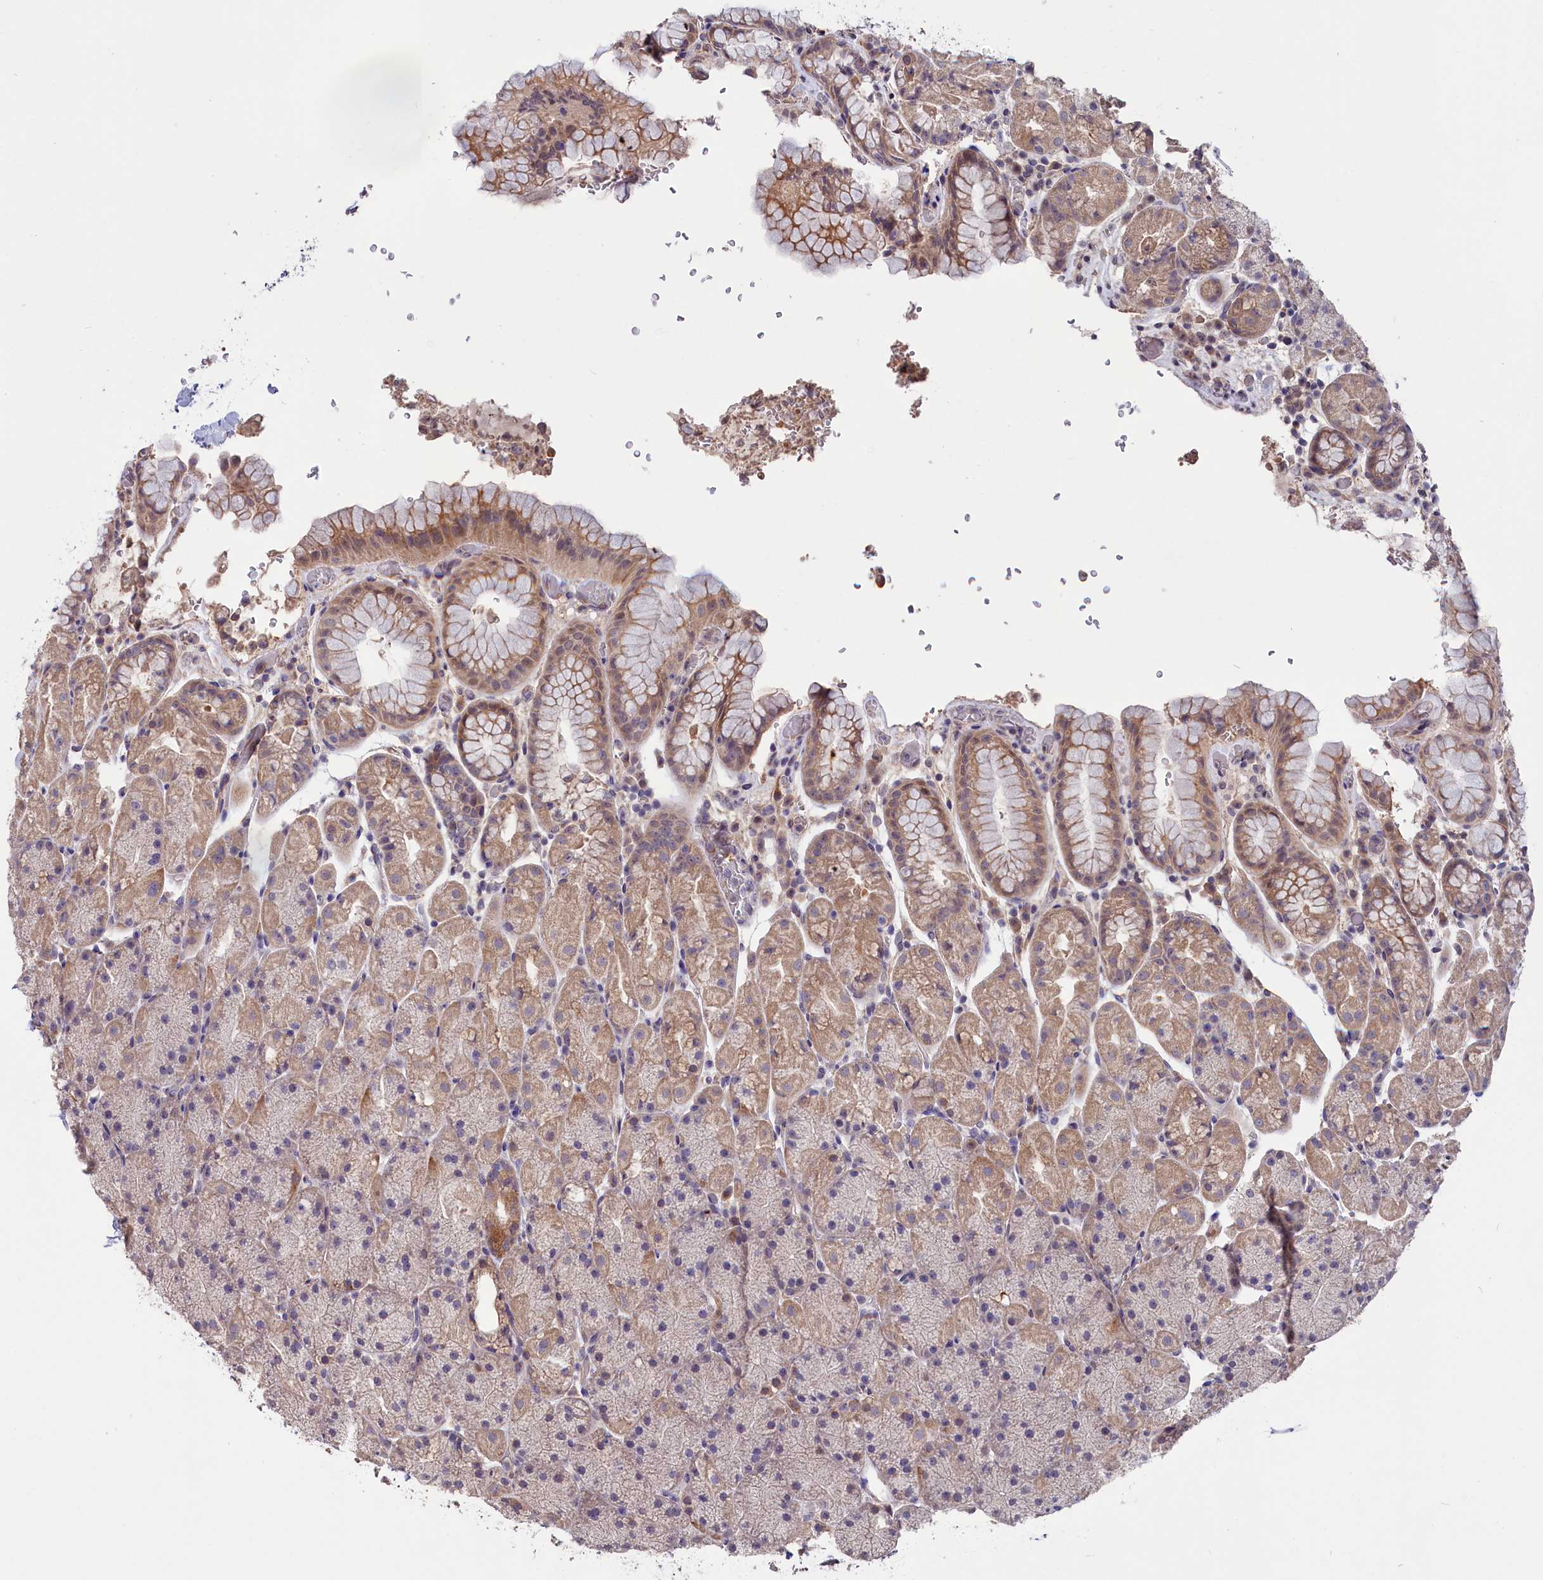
{"staining": {"intensity": "weak", "quantity": "25%-75%", "location": "cytoplasmic/membranous"}, "tissue": "stomach", "cell_type": "Glandular cells", "image_type": "normal", "snomed": [{"axis": "morphology", "description": "Normal tissue, NOS"}, {"axis": "topography", "description": "Stomach, upper"}, {"axis": "topography", "description": "Stomach, lower"}], "caption": "A high-resolution photomicrograph shows IHC staining of benign stomach, which exhibits weak cytoplasmic/membranous staining in approximately 25%-75% of glandular cells.", "gene": "SLC39A6", "patient": {"sex": "male", "age": 67}}